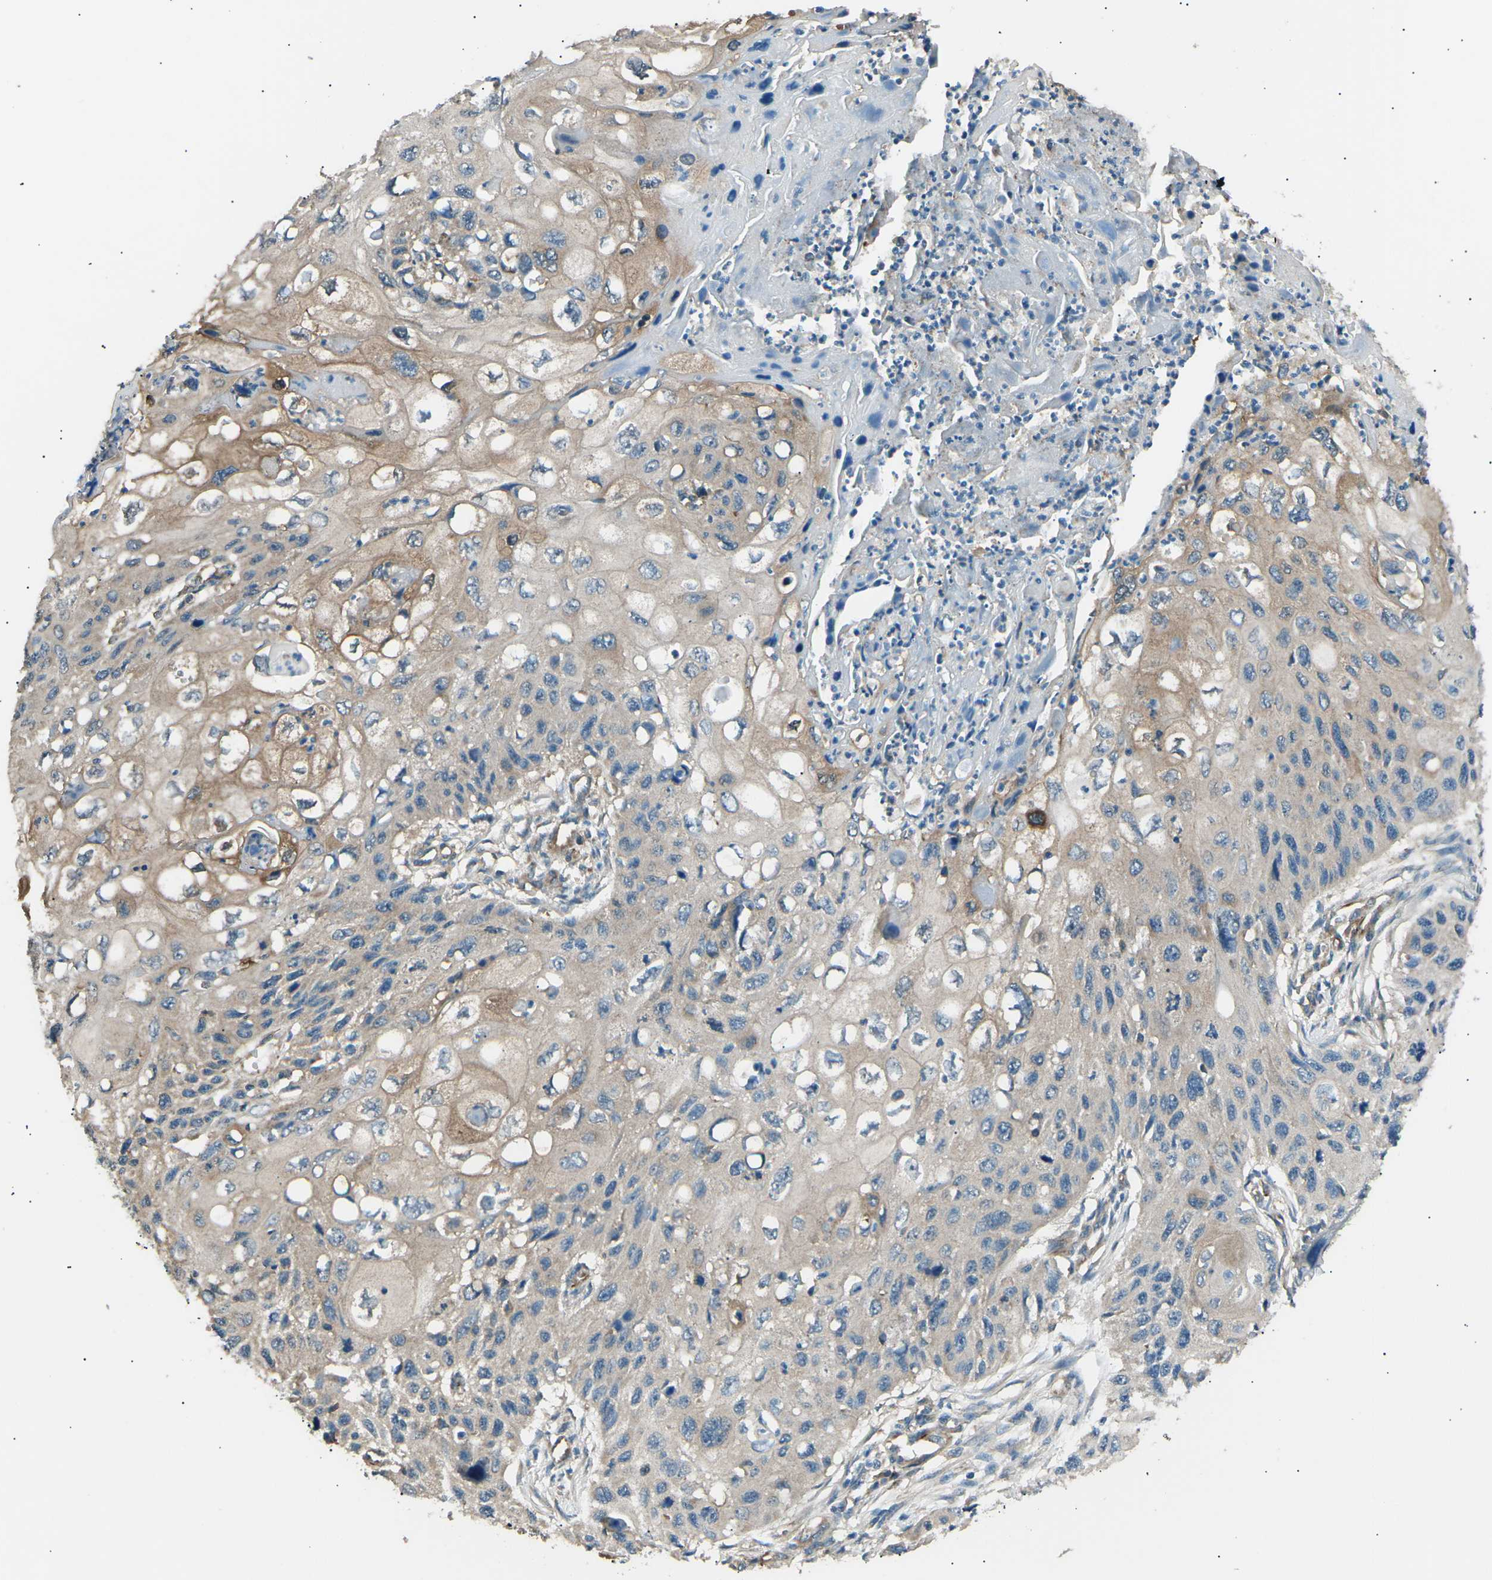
{"staining": {"intensity": "weak", "quantity": "<25%", "location": "cytoplasmic/membranous"}, "tissue": "cervical cancer", "cell_type": "Tumor cells", "image_type": "cancer", "snomed": [{"axis": "morphology", "description": "Squamous cell carcinoma, NOS"}, {"axis": "topography", "description": "Cervix"}], "caption": "A high-resolution image shows immunohistochemistry staining of squamous cell carcinoma (cervical), which reveals no significant staining in tumor cells.", "gene": "SLK", "patient": {"sex": "female", "age": 70}}